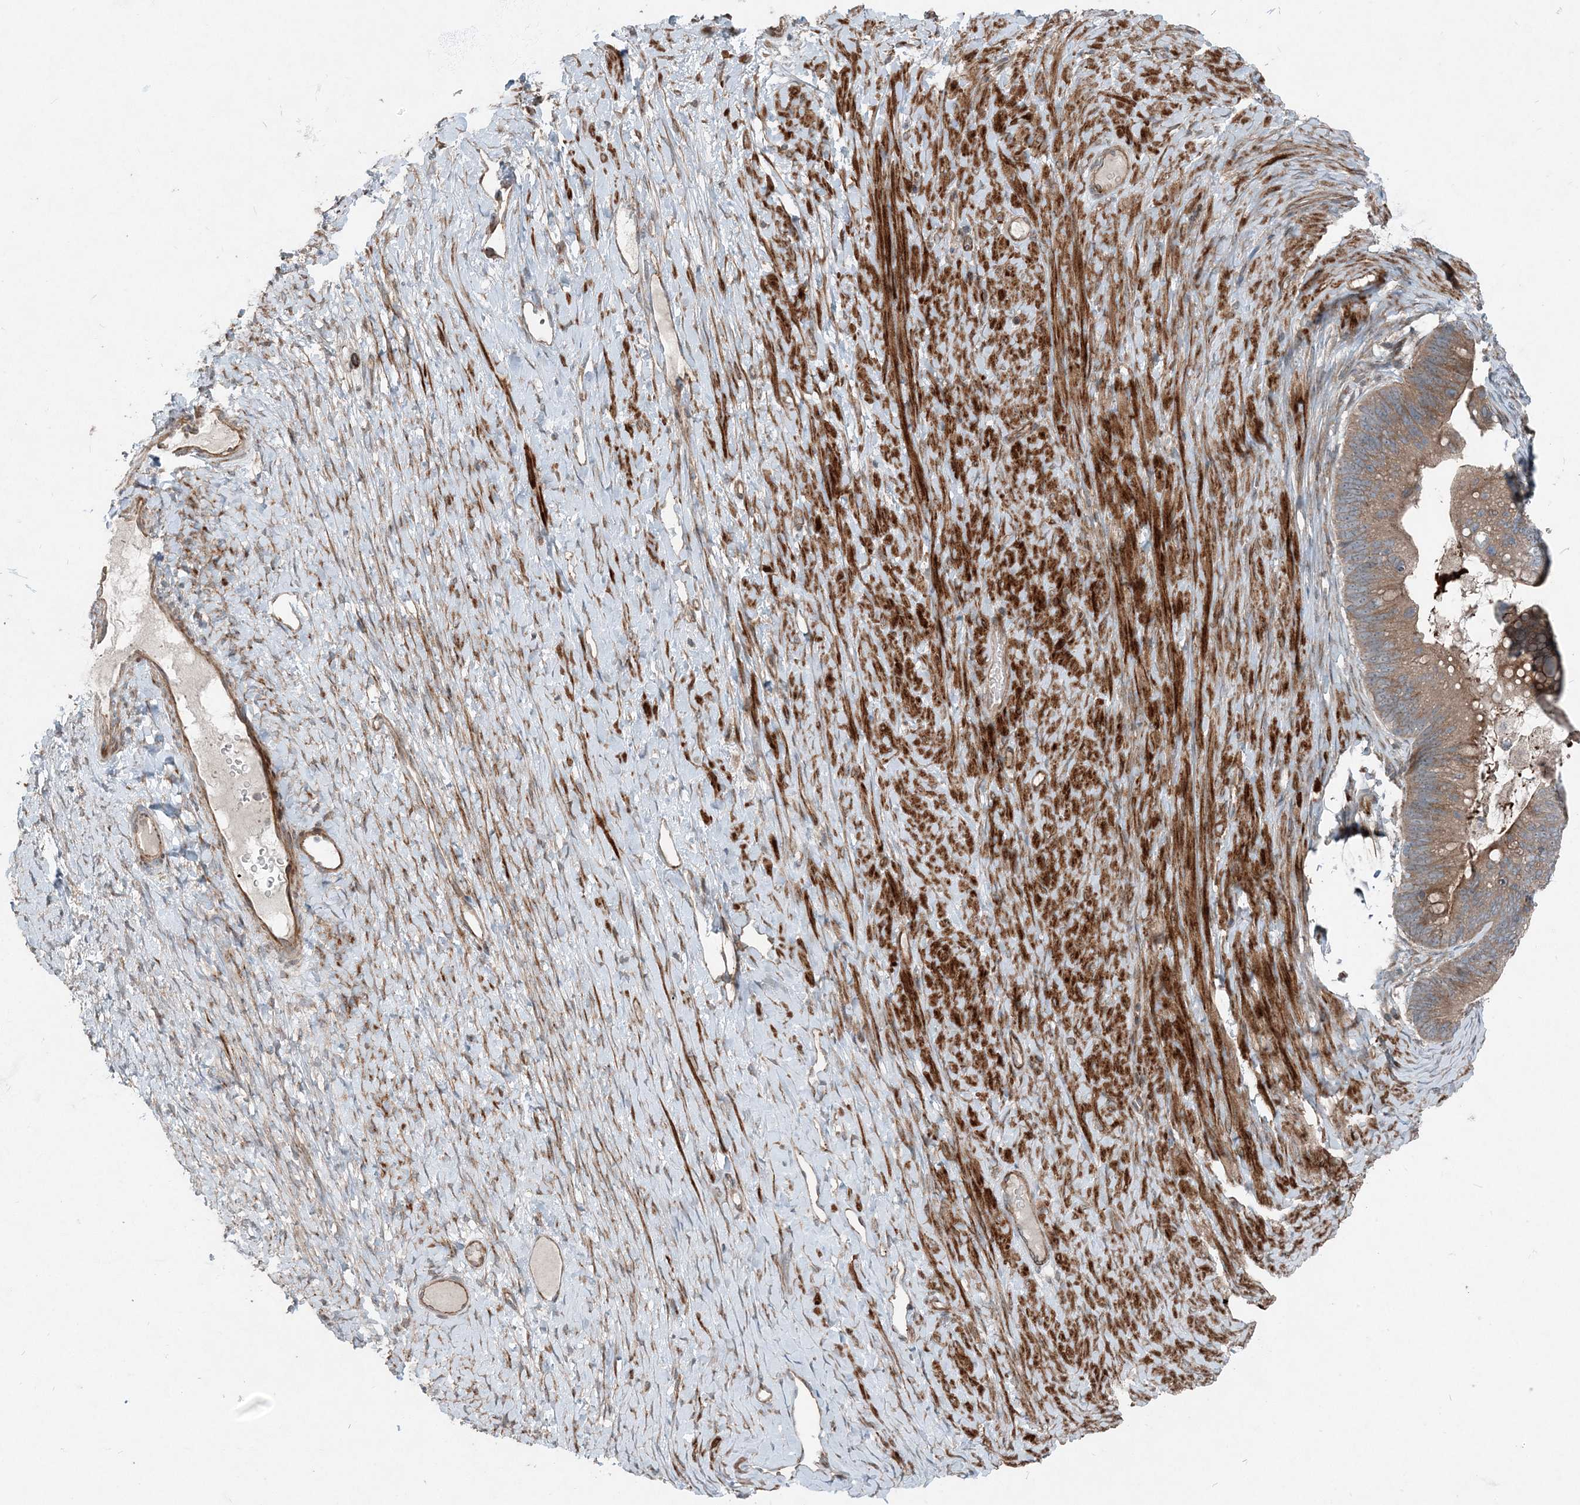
{"staining": {"intensity": "moderate", "quantity": ">75%", "location": "cytoplasmic/membranous"}, "tissue": "ovarian cancer", "cell_type": "Tumor cells", "image_type": "cancer", "snomed": [{"axis": "morphology", "description": "Cystadenocarcinoma, mucinous, NOS"}, {"axis": "topography", "description": "Ovary"}], "caption": "Tumor cells demonstrate moderate cytoplasmic/membranous positivity in approximately >75% of cells in ovarian cancer.", "gene": "INTU", "patient": {"sex": "female", "age": 61}}